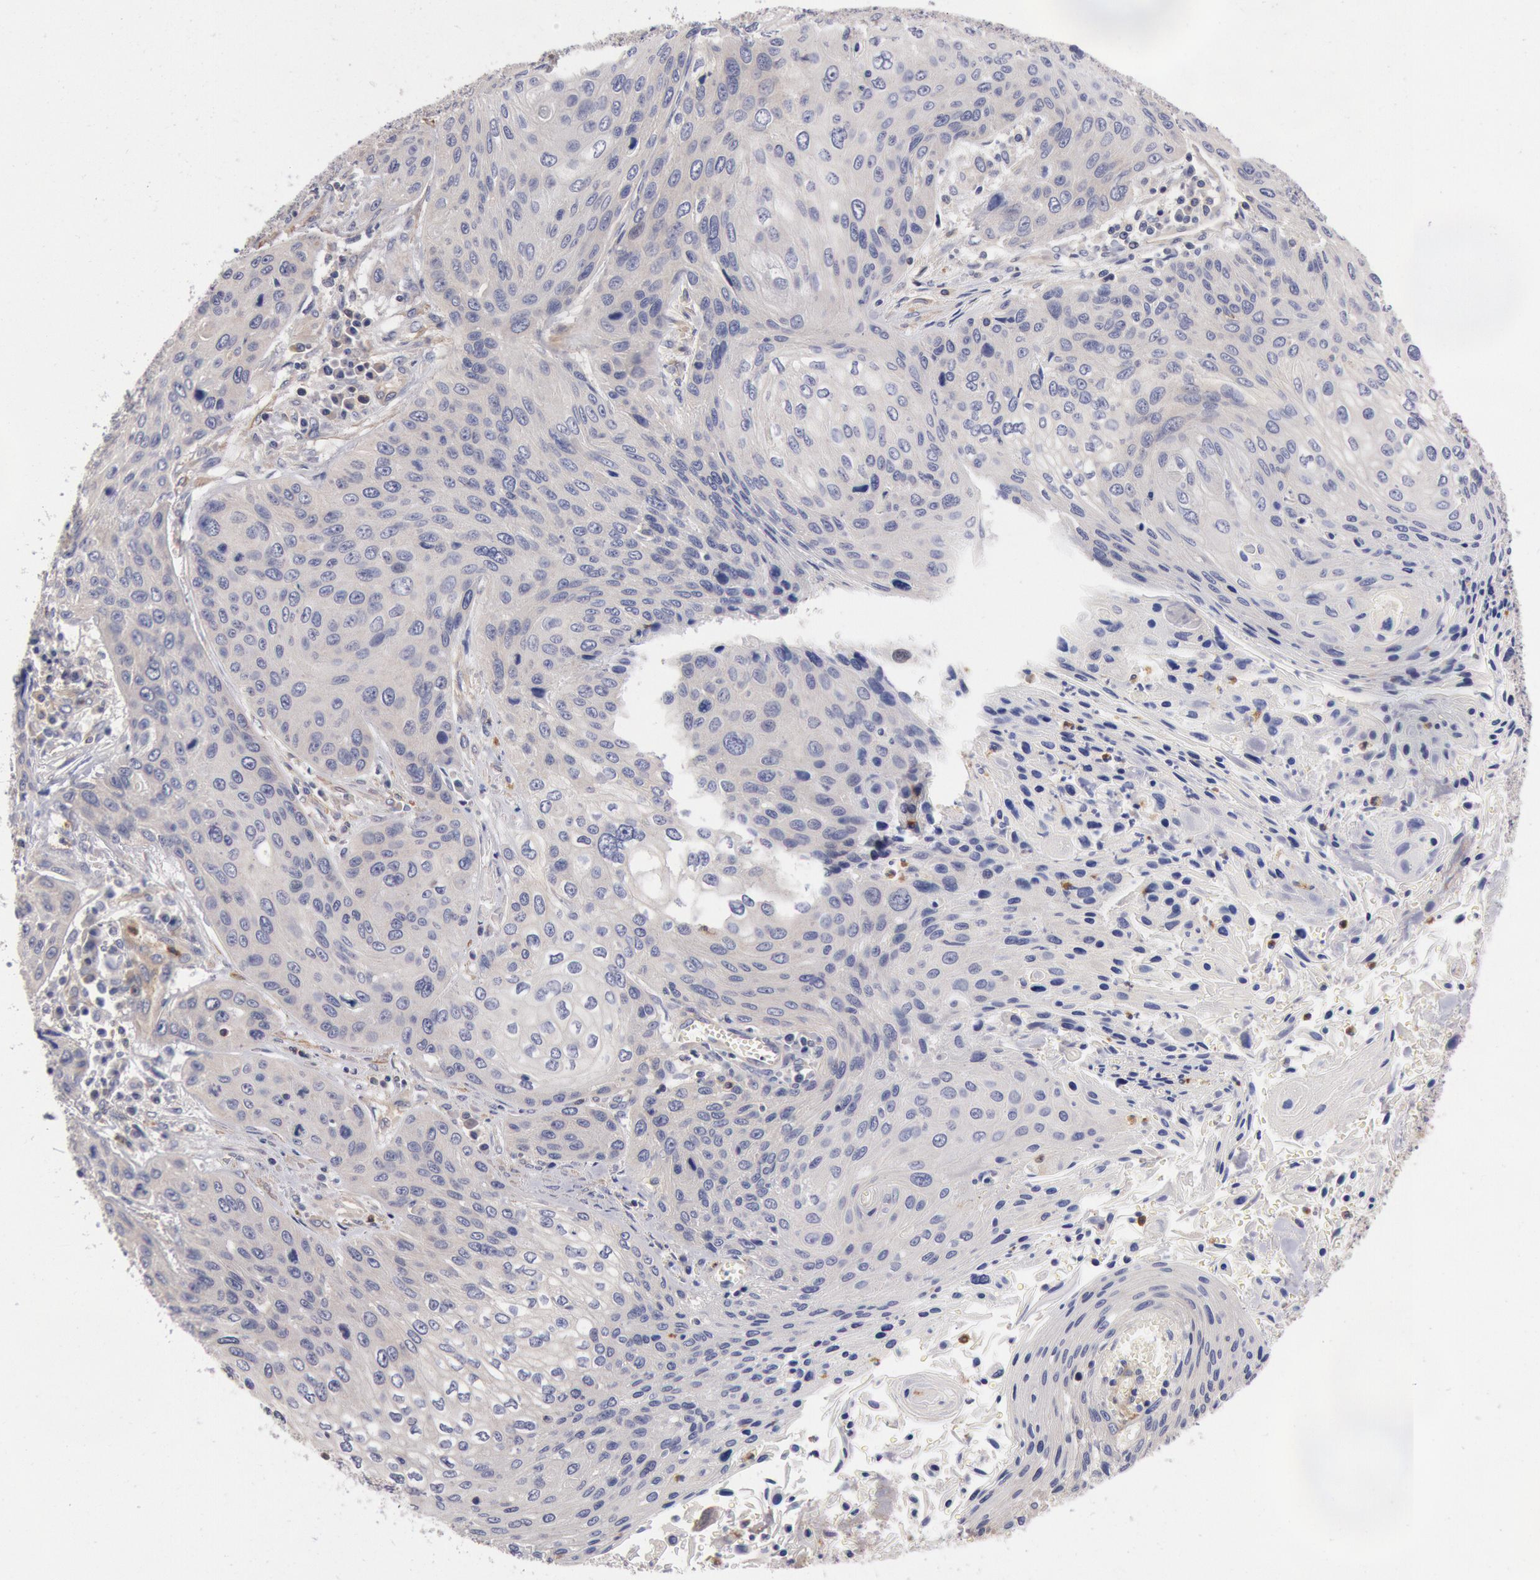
{"staining": {"intensity": "negative", "quantity": "none", "location": "none"}, "tissue": "cervical cancer", "cell_type": "Tumor cells", "image_type": "cancer", "snomed": [{"axis": "morphology", "description": "Squamous cell carcinoma, NOS"}, {"axis": "topography", "description": "Cervix"}], "caption": "This is a image of immunohistochemistry staining of cervical cancer (squamous cell carcinoma), which shows no staining in tumor cells. (DAB (3,3'-diaminobenzidine) immunohistochemistry (IHC) visualized using brightfield microscopy, high magnification).", "gene": "TMED8", "patient": {"sex": "female", "age": 32}}